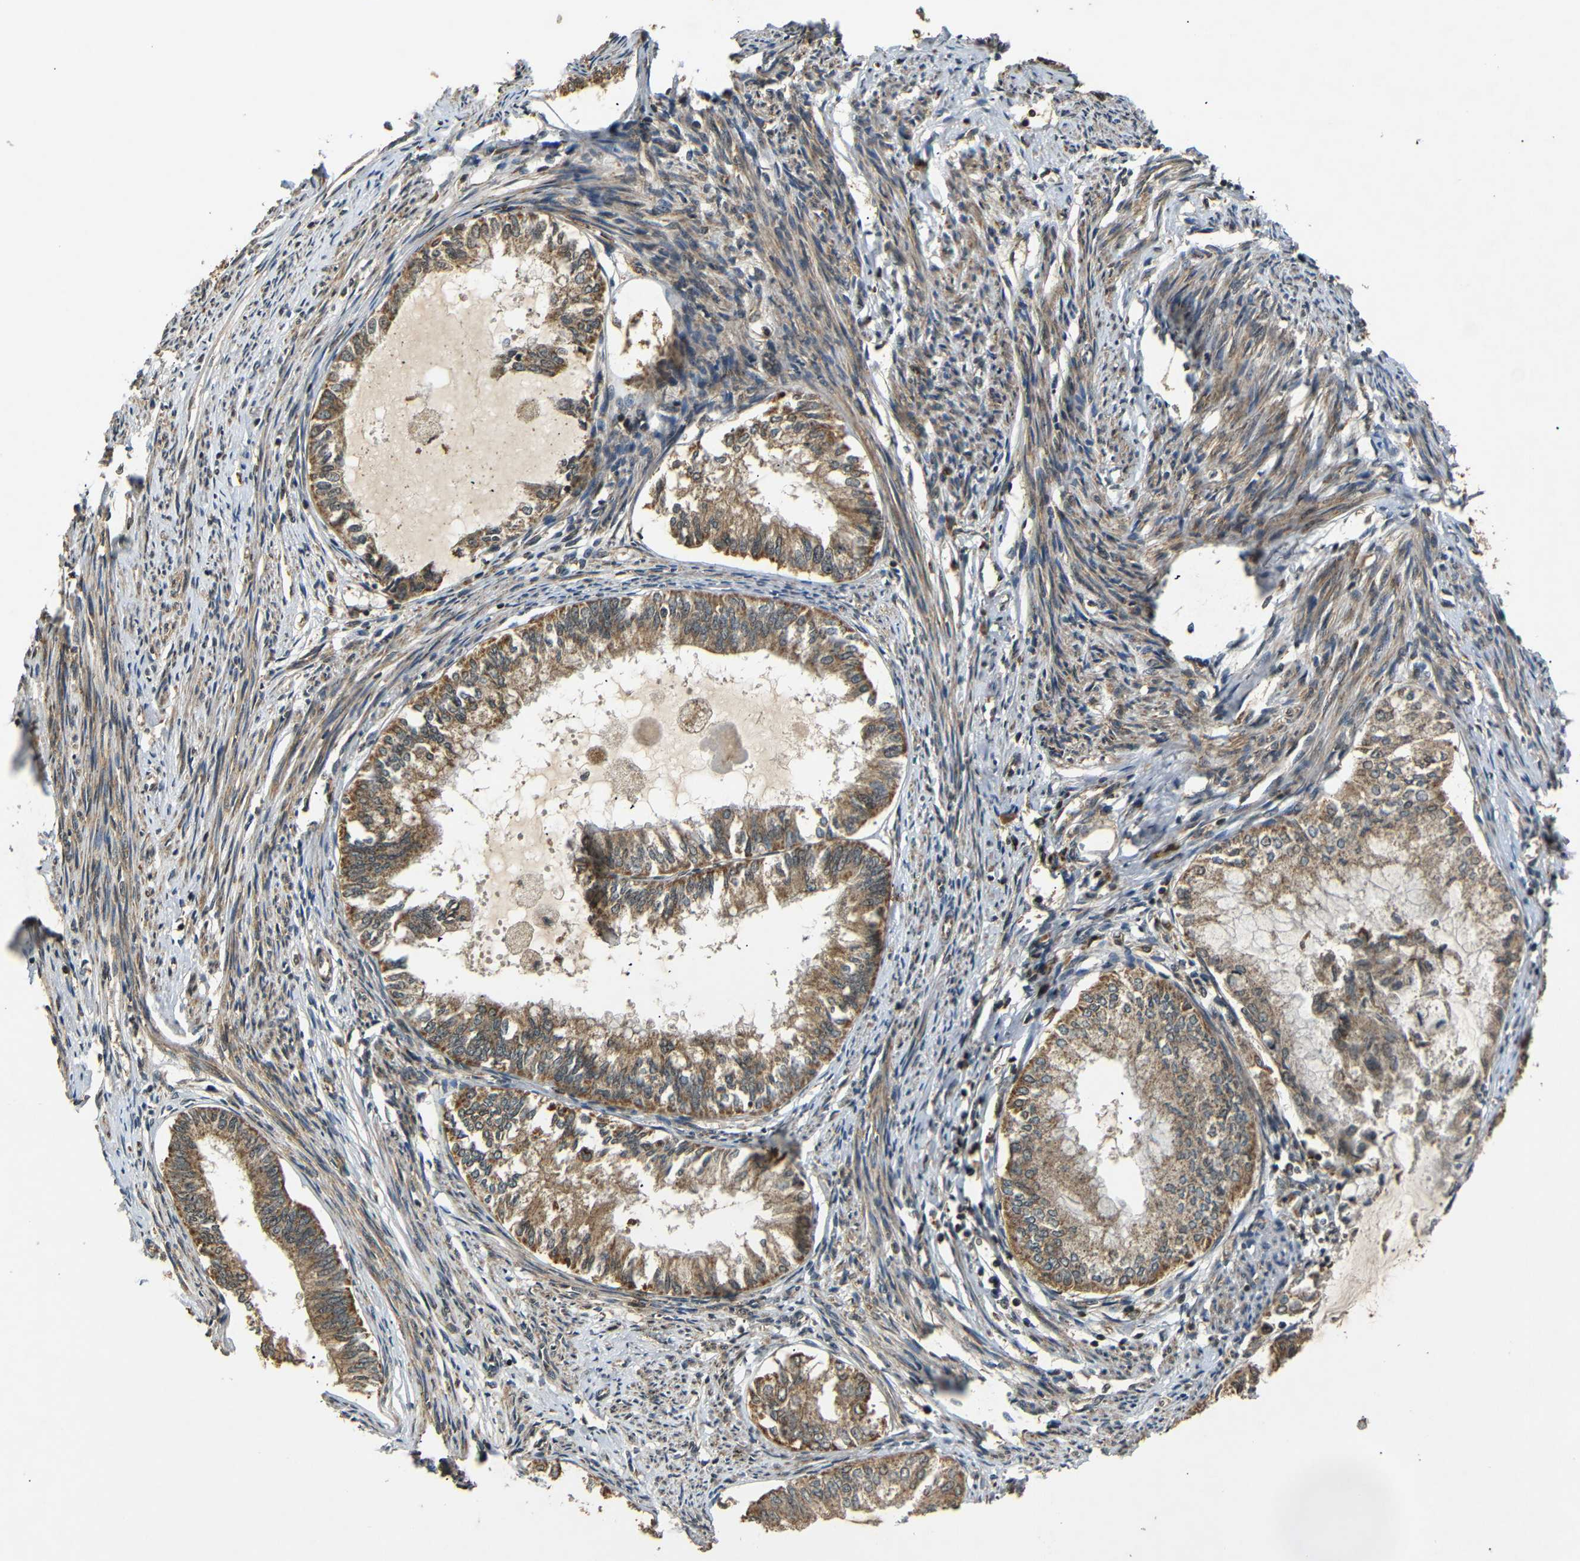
{"staining": {"intensity": "moderate", "quantity": ">75%", "location": "cytoplasmic/membranous"}, "tissue": "endometrial cancer", "cell_type": "Tumor cells", "image_type": "cancer", "snomed": [{"axis": "morphology", "description": "Adenocarcinoma, NOS"}, {"axis": "topography", "description": "Endometrium"}], "caption": "Immunohistochemical staining of endometrial cancer (adenocarcinoma) reveals medium levels of moderate cytoplasmic/membranous protein expression in approximately >75% of tumor cells. Nuclei are stained in blue.", "gene": "TANK", "patient": {"sex": "female", "age": 86}}